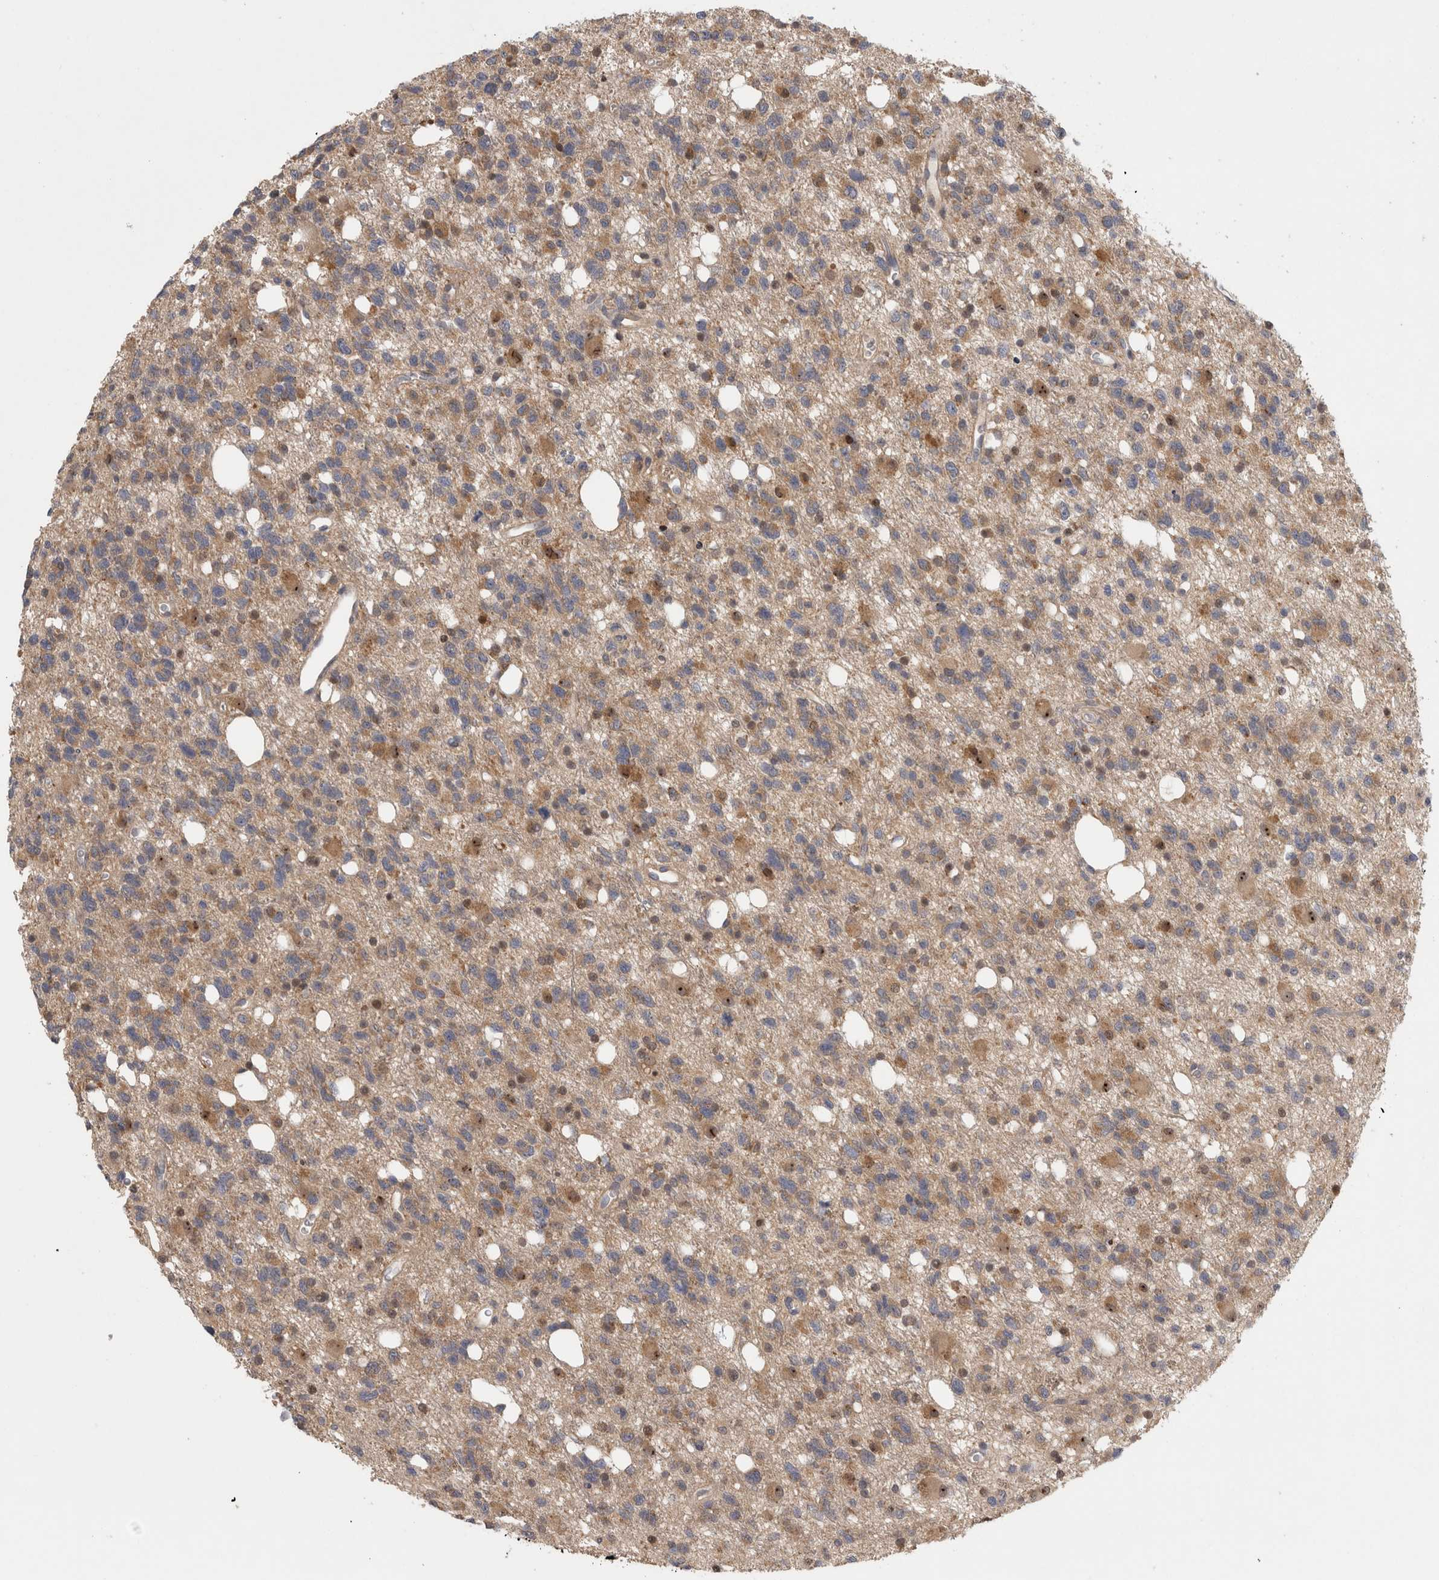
{"staining": {"intensity": "weak", "quantity": "<25%", "location": "cytoplasmic/membranous"}, "tissue": "glioma", "cell_type": "Tumor cells", "image_type": "cancer", "snomed": [{"axis": "morphology", "description": "Glioma, malignant, High grade"}, {"axis": "topography", "description": "Brain"}], "caption": "A high-resolution micrograph shows IHC staining of glioma, which shows no significant positivity in tumor cells.", "gene": "PIGP", "patient": {"sex": "female", "age": 62}}